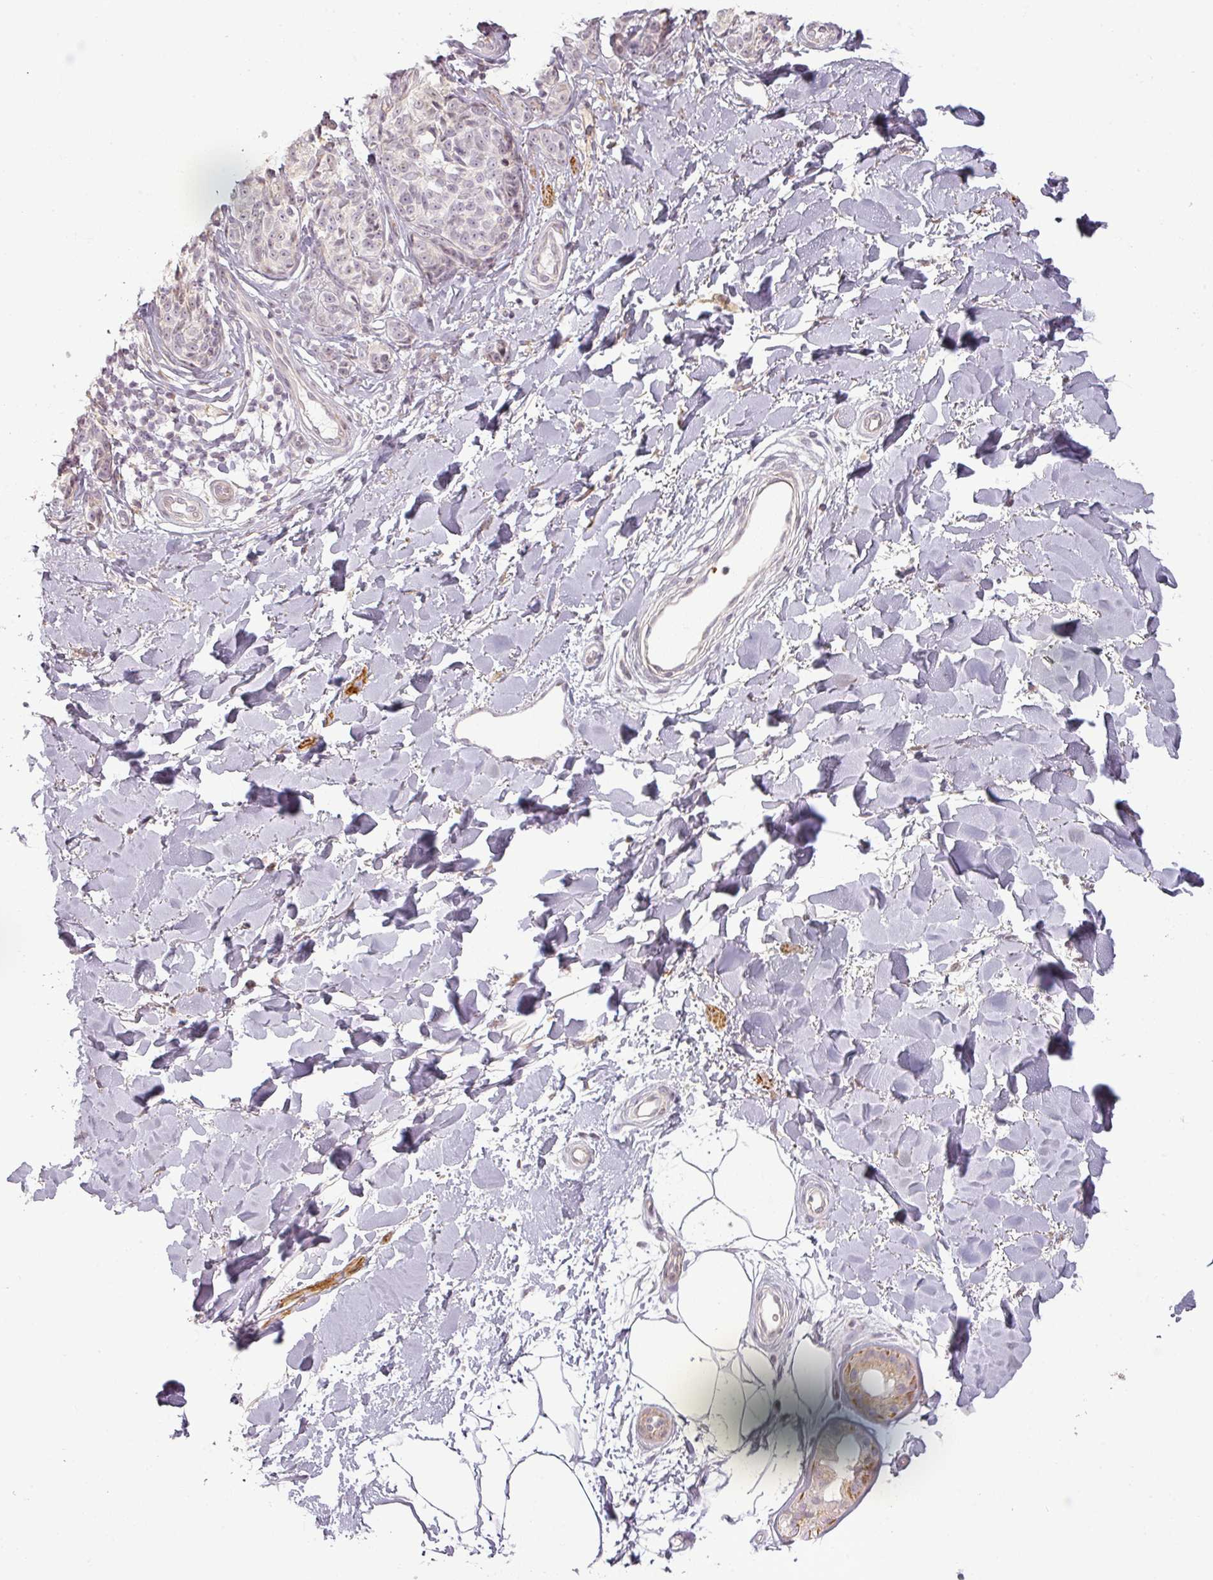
{"staining": {"intensity": "negative", "quantity": "none", "location": "none"}, "tissue": "melanoma", "cell_type": "Tumor cells", "image_type": "cancer", "snomed": [{"axis": "morphology", "description": "Malignant melanoma, NOS"}, {"axis": "topography", "description": "Skin"}], "caption": "IHC of human melanoma reveals no staining in tumor cells.", "gene": "CCDC144A", "patient": {"sex": "female", "age": 37}}